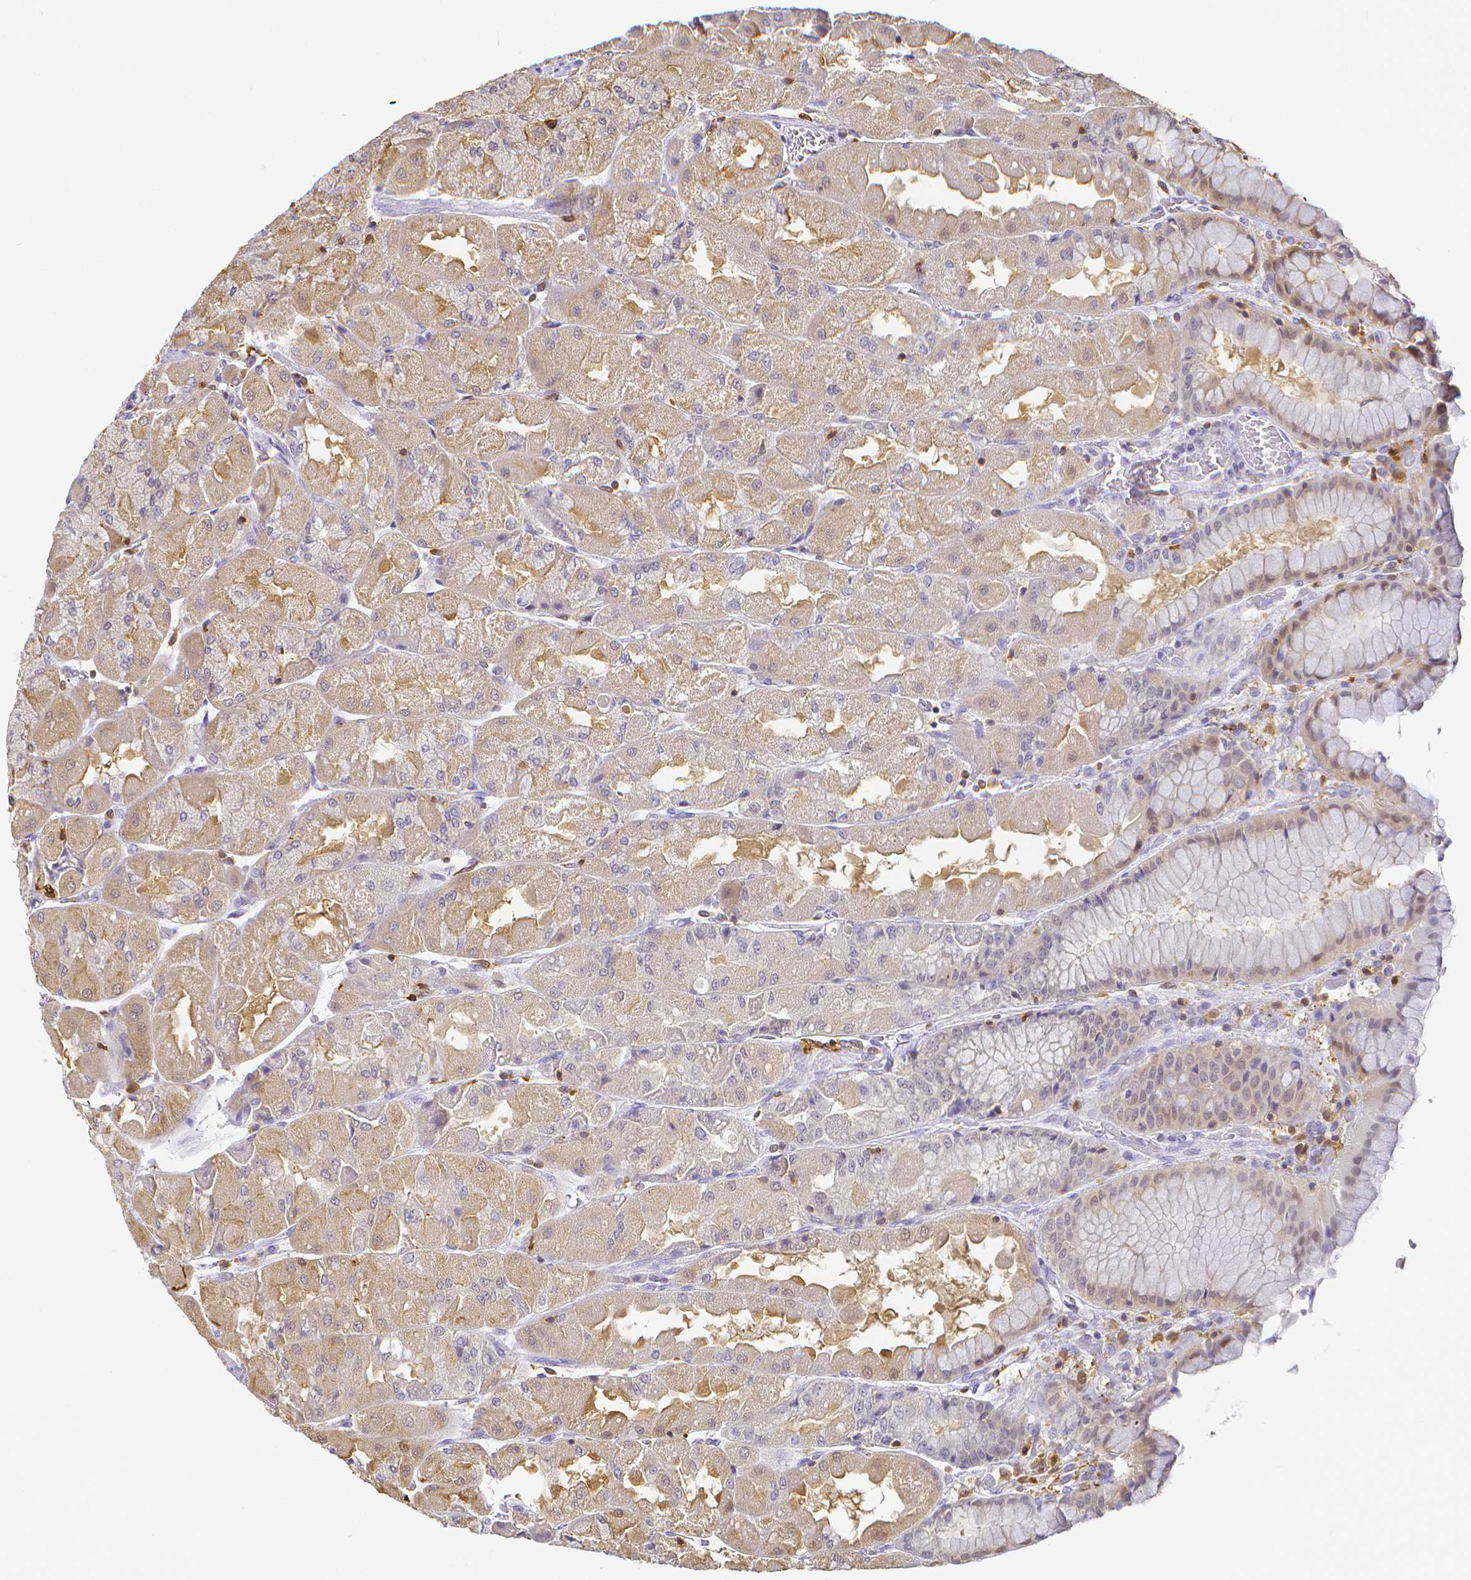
{"staining": {"intensity": "weak", "quantity": ">75%", "location": "cytoplasmic/membranous"}, "tissue": "stomach", "cell_type": "Glandular cells", "image_type": "normal", "snomed": [{"axis": "morphology", "description": "Normal tissue, NOS"}, {"axis": "topography", "description": "Stomach"}], "caption": "Immunohistochemical staining of benign stomach reveals >75% levels of weak cytoplasmic/membranous protein expression in about >75% of glandular cells.", "gene": "COTL1", "patient": {"sex": "female", "age": 61}}